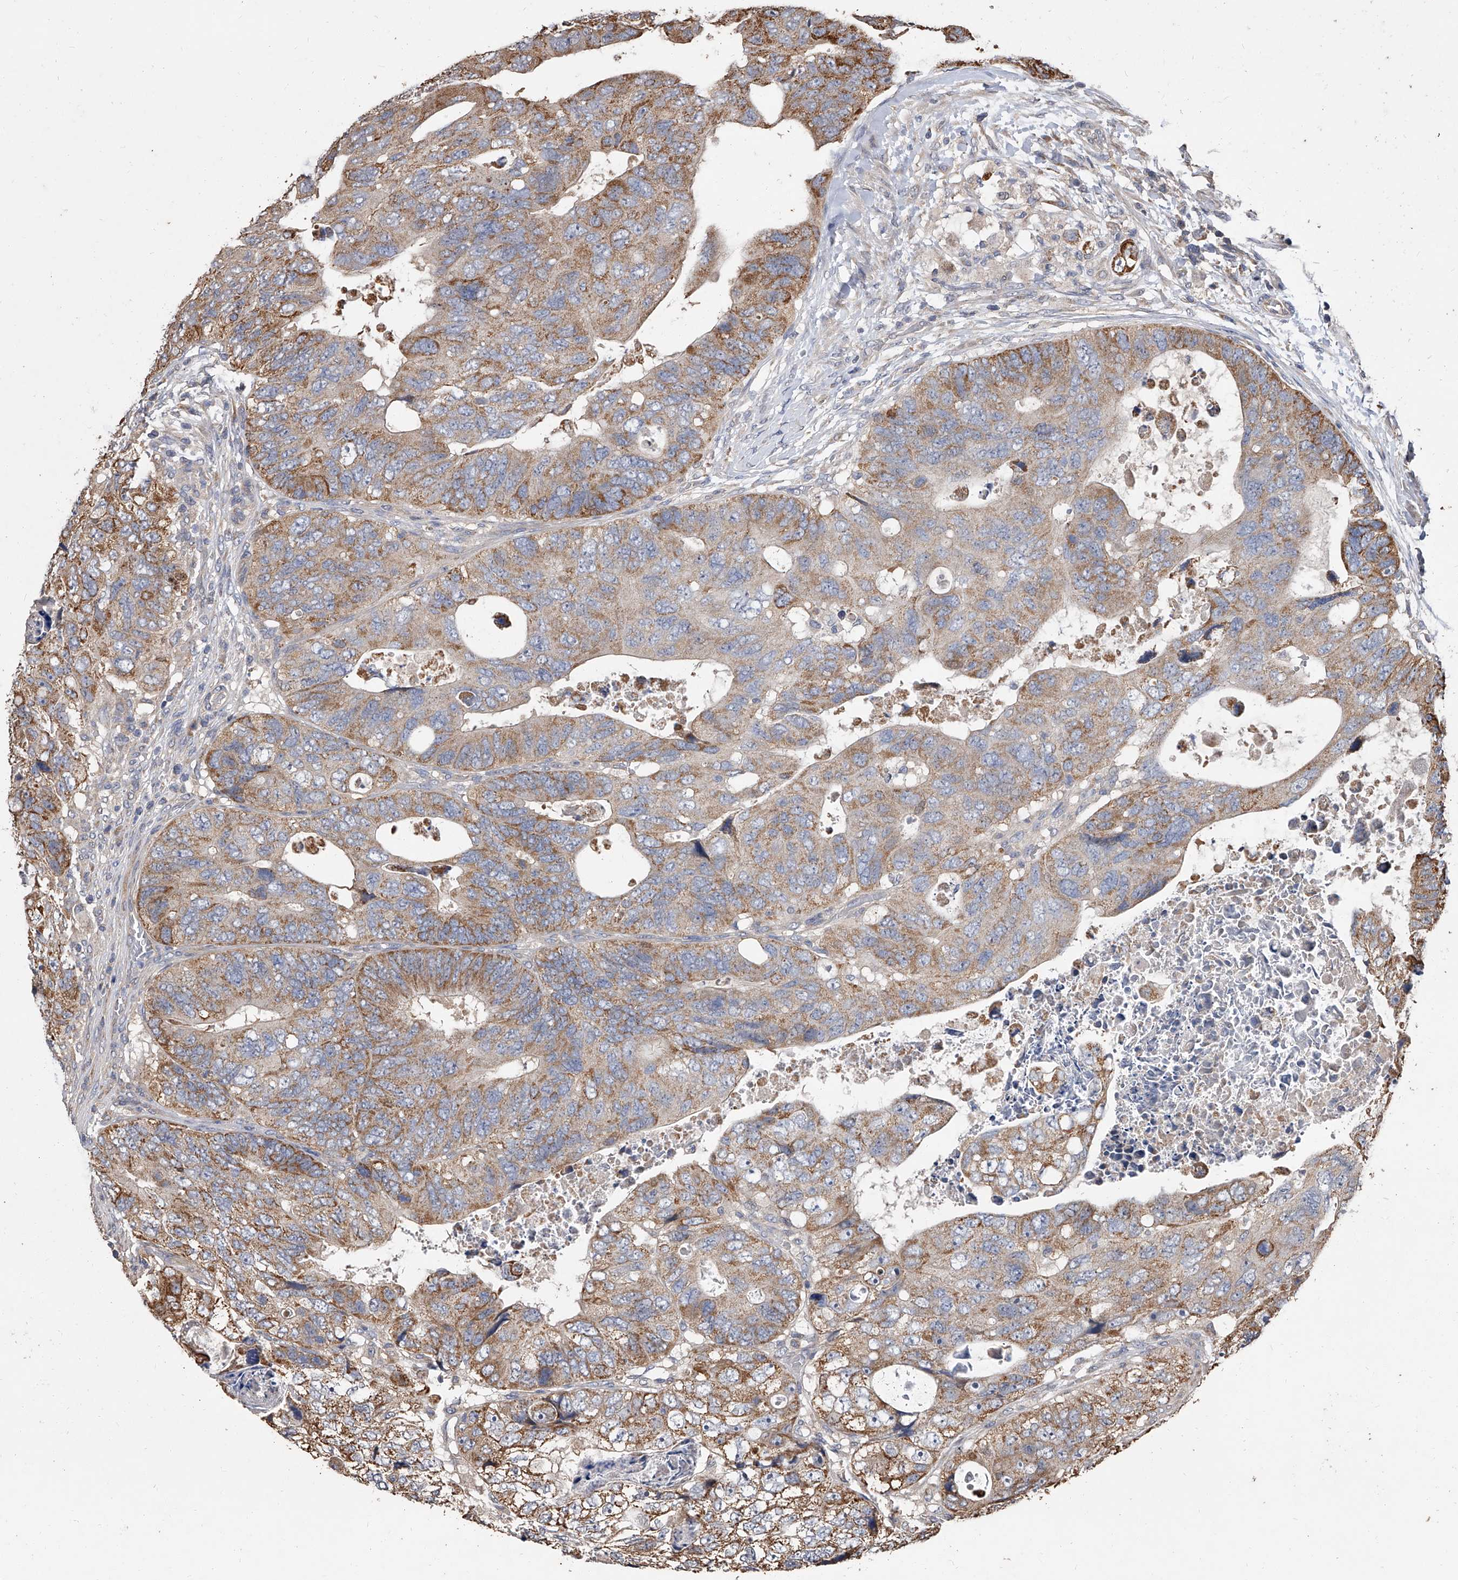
{"staining": {"intensity": "moderate", "quantity": ">75%", "location": "cytoplasmic/membranous"}, "tissue": "colorectal cancer", "cell_type": "Tumor cells", "image_type": "cancer", "snomed": [{"axis": "morphology", "description": "Adenocarcinoma, NOS"}, {"axis": "topography", "description": "Rectum"}], "caption": "Immunohistochemical staining of adenocarcinoma (colorectal) reveals medium levels of moderate cytoplasmic/membranous protein staining in approximately >75% of tumor cells. The staining is performed using DAB (3,3'-diaminobenzidine) brown chromogen to label protein expression. The nuclei are counter-stained blue using hematoxylin.", "gene": "LTV1", "patient": {"sex": "male", "age": 59}}